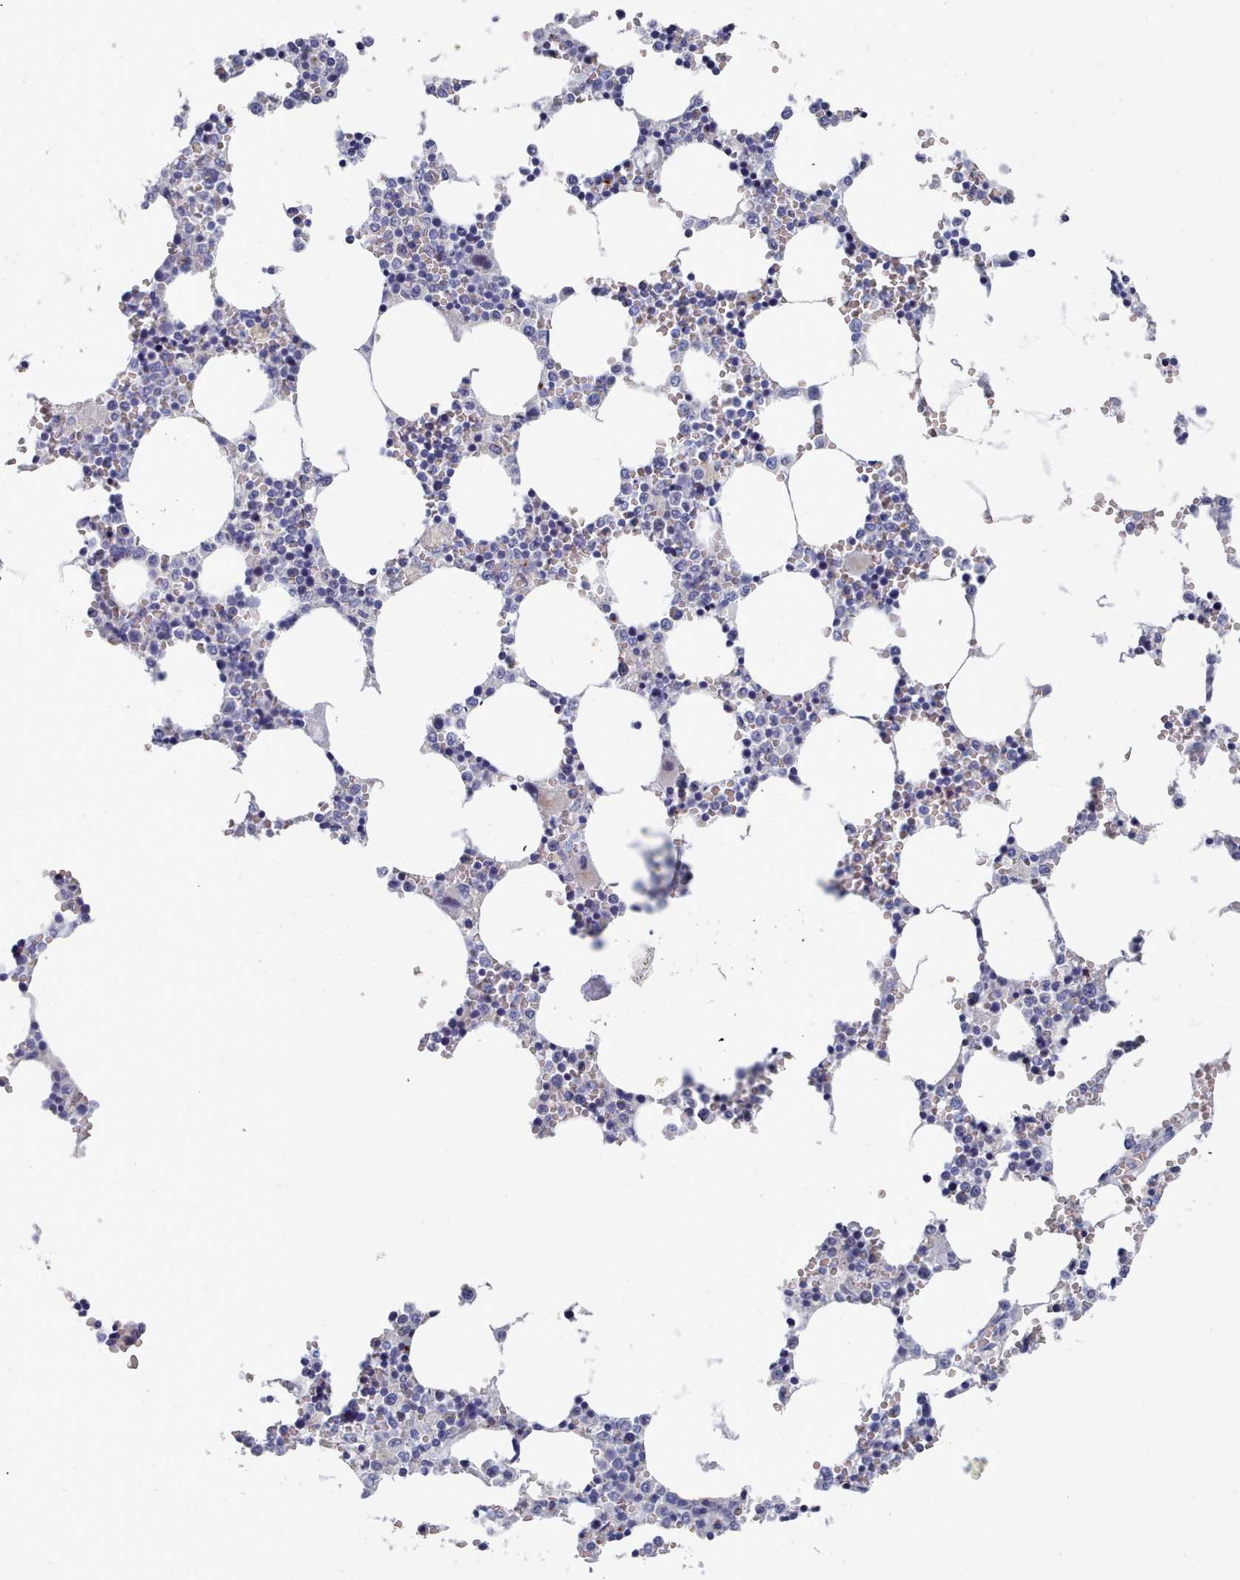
{"staining": {"intensity": "negative", "quantity": "none", "location": "none"}, "tissue": "bone marrow", "cell_type": "Hematopoietic cells", "image_type": "normal", "snomed": [{"axis": "morphology", "description": "Normal tissue, NOS"}, {"axis": "topography", "description": "Bone marrow"}], "caption": "High power microscopy photomicrograph of an immunohistochemistry photomicrograph of unremarkable bone marrow, revealing no significant staining in hematopoietic cells. (Immunohistochemistry, brightfield microscopy, high magnification).", "gene": "ENSG00000285188", "patient": {"sex": "female", "age": 64}}